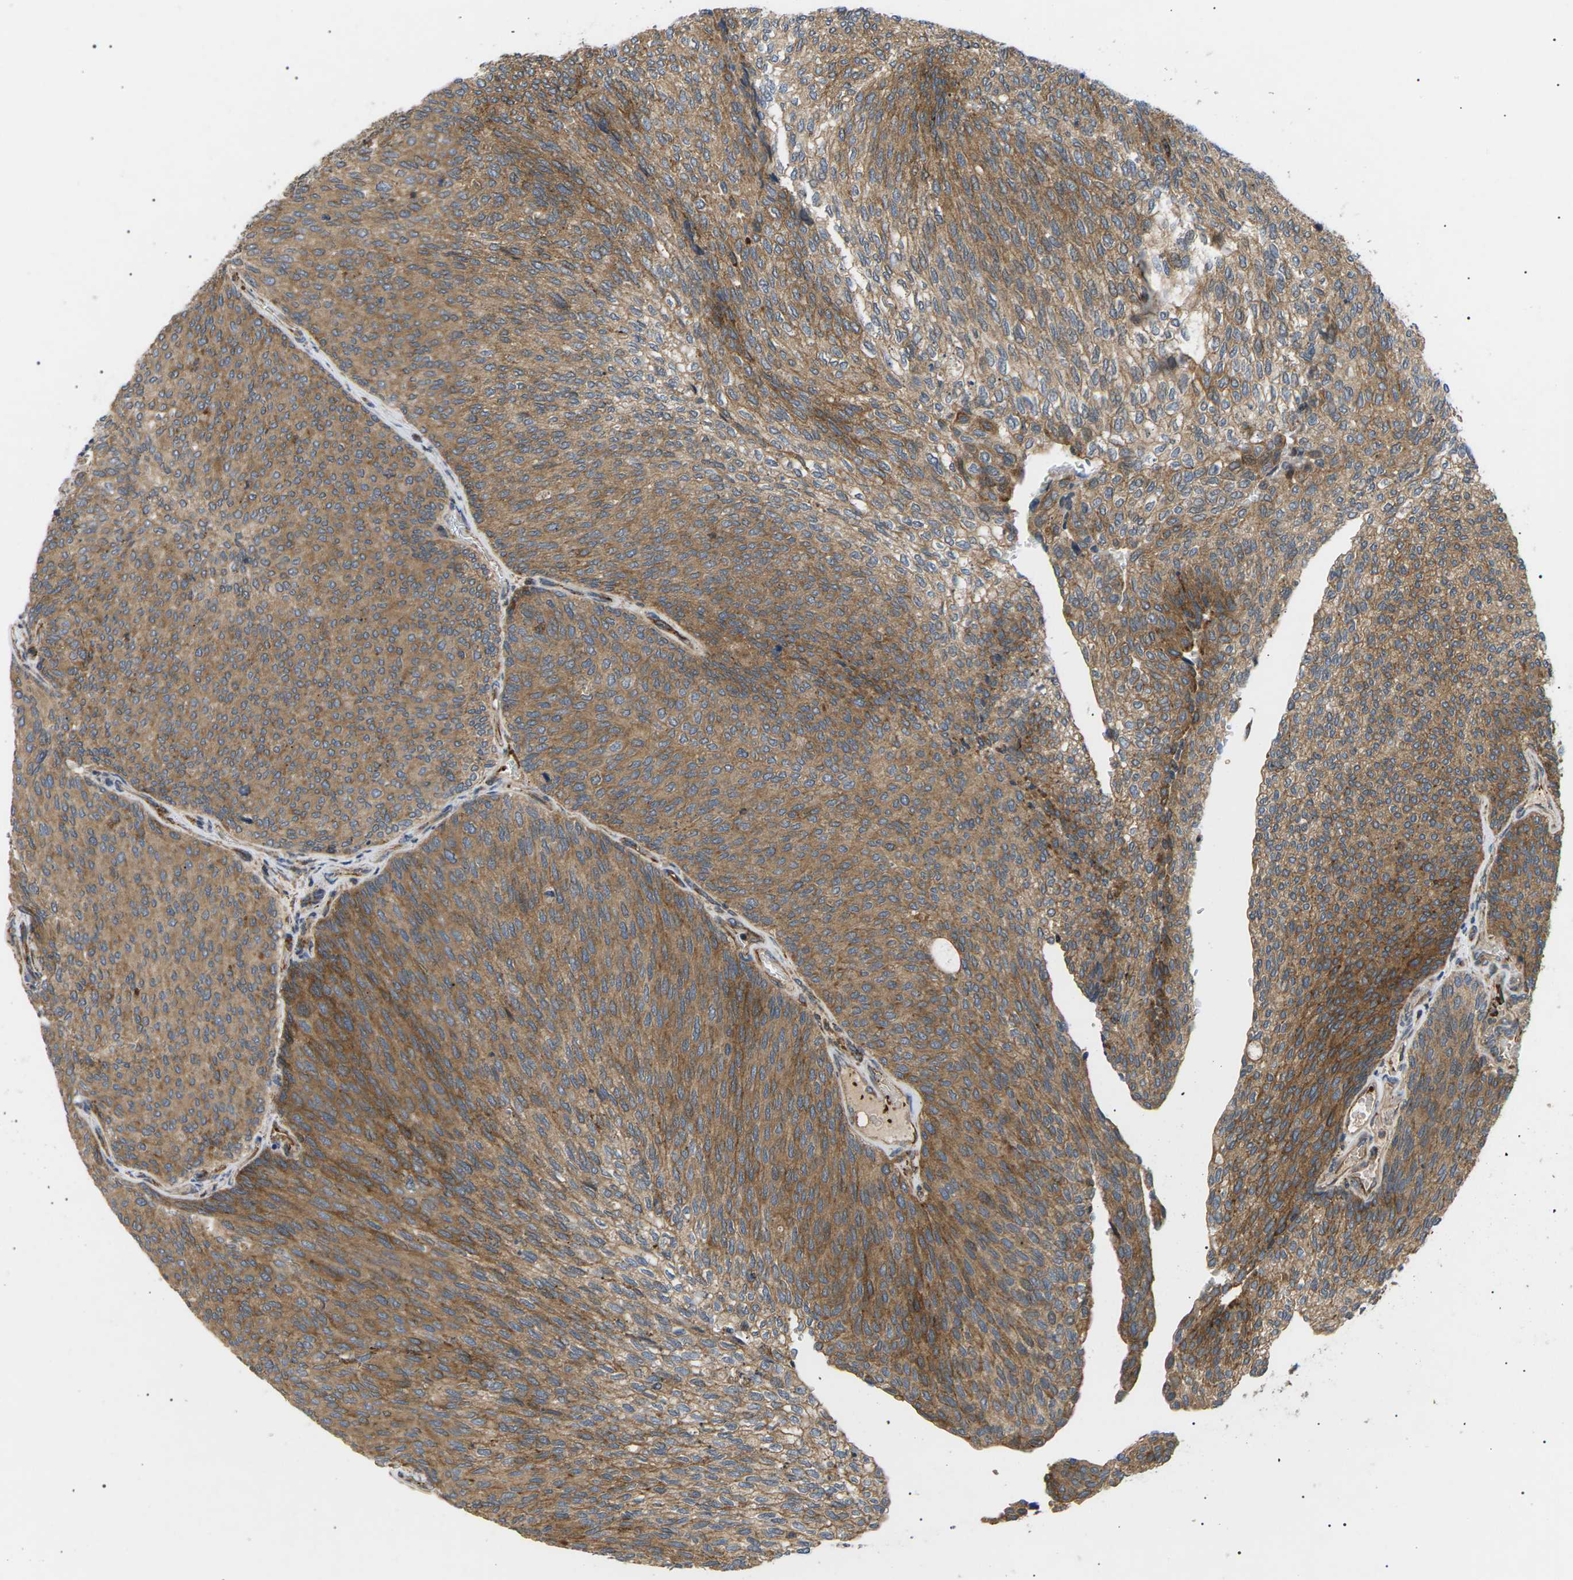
{"staining": {"intensity": "moderate", "quantity": ">75%", "location": "cytoplasmic/membranous"}, "tissue": "urothelial cancer", "cell_type": "Tumor cells", "image_type": "cancer", "snomed": [{"axis": "morphology", "description": "Urothelial carcinoma, Low grade"}, {"axis": "topography", "description": "Urinary bladder"}], "caption": "A brown stain shows moderate cytoplasmic/membranous staining of a protein in urothelial cancer tumor cells.", "gene": "TMTC4", "patient": {"sex": "female", "age": 79}}